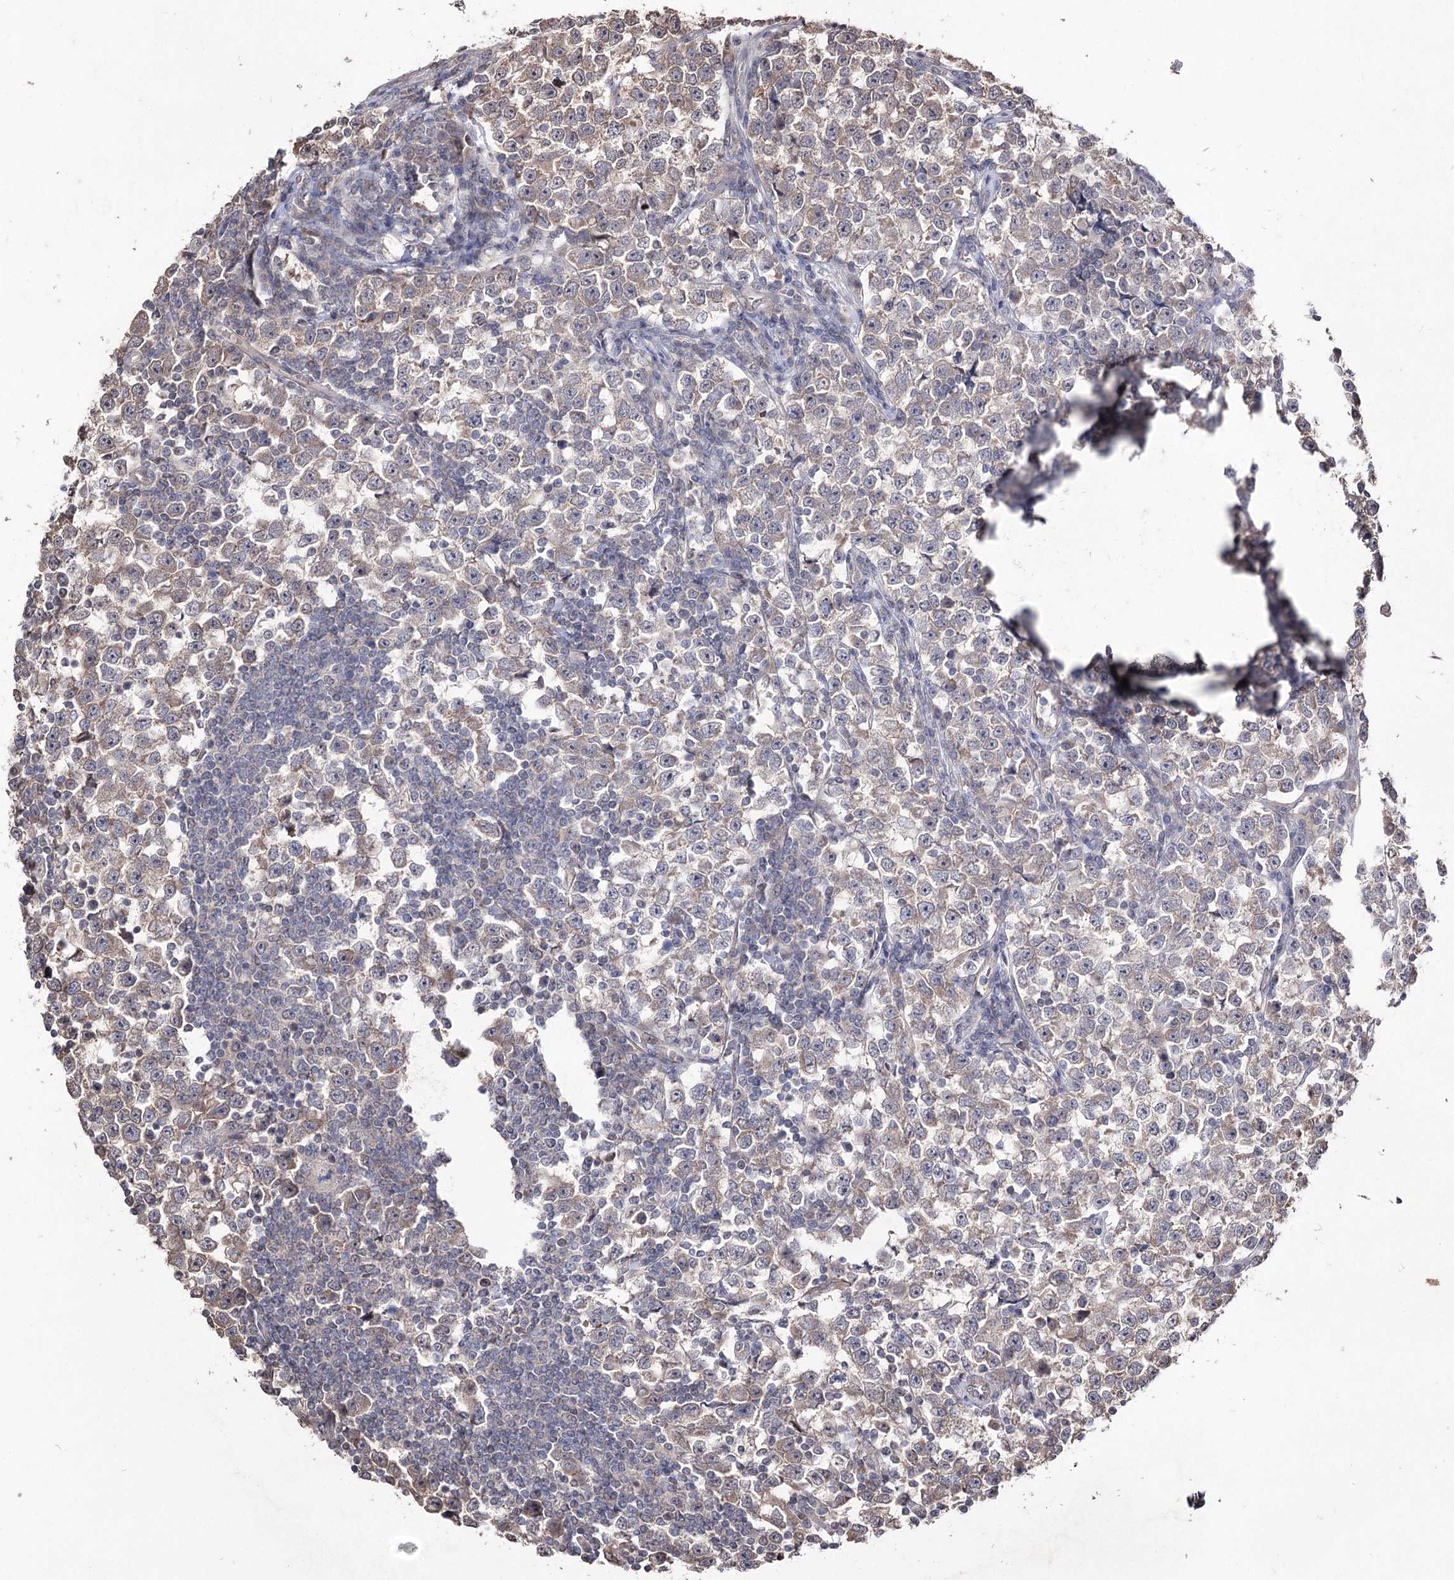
{"staining": {"intensity": "weak", "quantity": "25%-75%", "location": "cytoplasmic/membranous"}, "tissue": "testis cancer", "cell_type": "Tumor cells", "image_type": "cancer", "snomed": [{"axis": "morphology", "description": "Normal tissue, NOS"}, {"axis": "morphology", "description": "Seminoma, NOS"}, {"axis": "topography", "description": "Testis"}], "caption": "Immunohistochemical staining of human testis cancer (seminoma) reveals low levels of weak cytoplasmic/membranous protein positivity in about 25%-75% of tumor cells. Nuclei are stained in blue.", "gene": "CPNE8", "patient": {"sex": "male", "age": 43}}